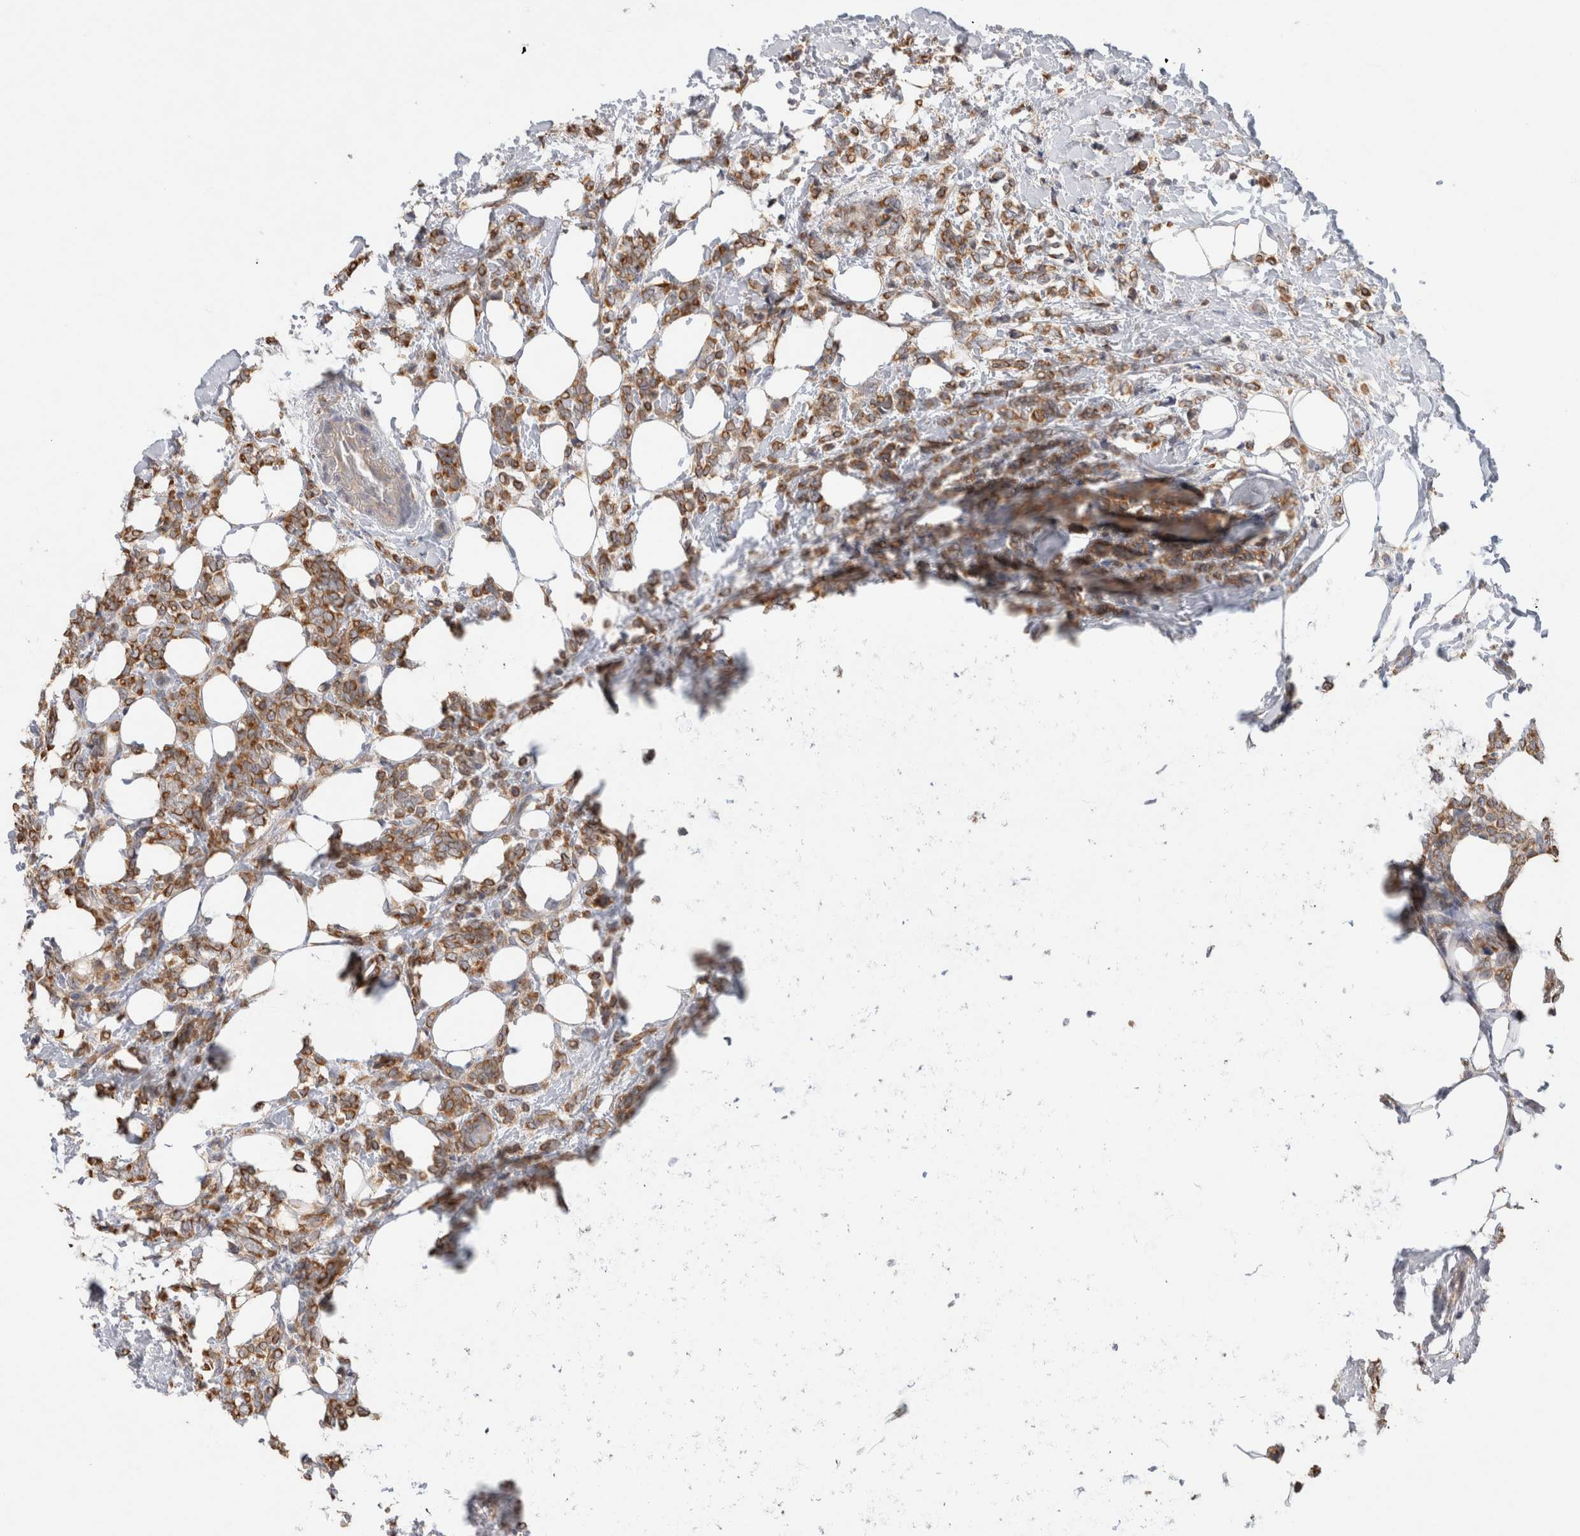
{"staining": {"intensity": "moderate", "quantity": ">75%", "location": "cytoplasmic/membranous"}, "tissue": "breast cancer", "cell_type": "Tumor cells", "image_type": "cancer", "snomed": [{"axis": "morphology", "description": "Lobular carcinoma"}, {"axis": "topography", "description": "Breast"}], "caption": "Immunohistochemistry of human breast cancer (lobular carcinoma) reveals medium levels of moderate cytoplasmic/membranous expression in approximately >75% of tumor cells. The staining was performed using DAB (3,3'-diaminobenzidine) to visualize the protein expression in brown, while the nuclei were stained in blue with hematoxylin (Magnification: 20x).", "gene": "GAS1", "patient": {"sex": "female", "age": 50}}